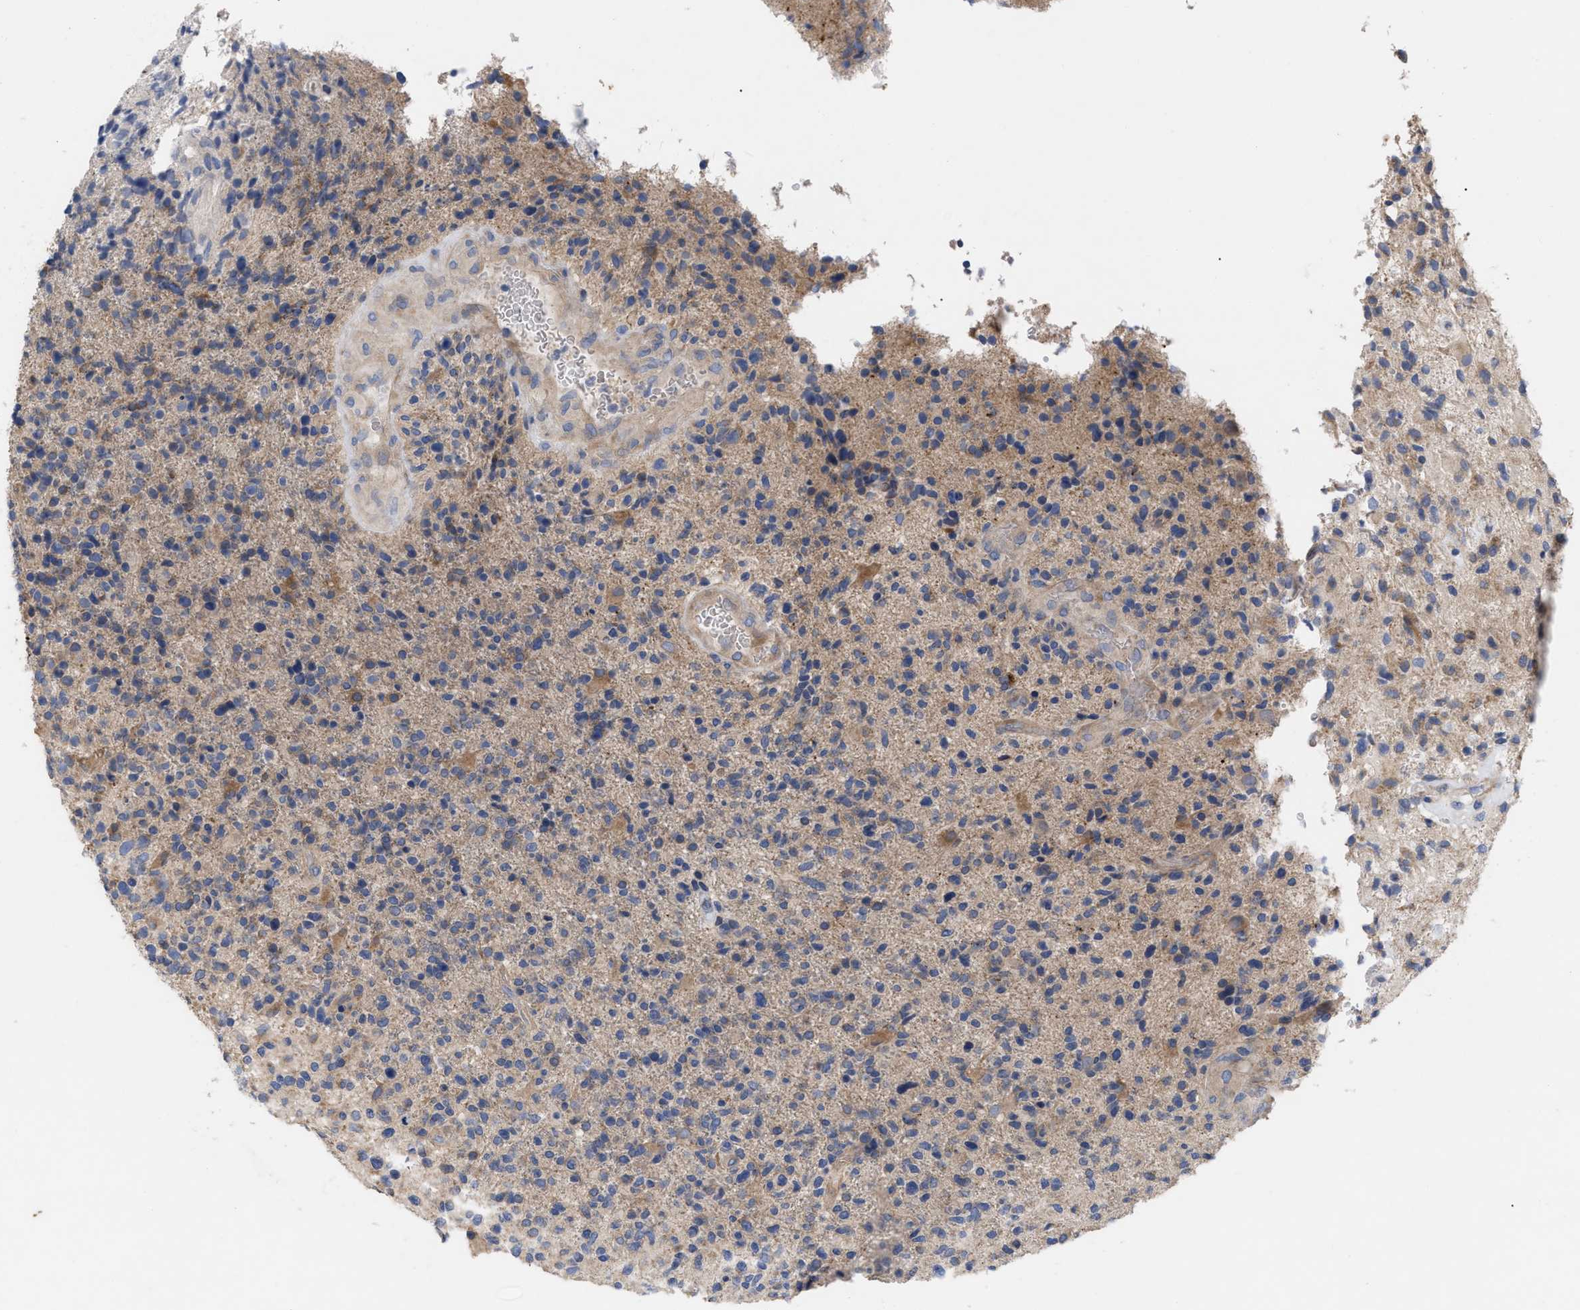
{"staining": {"intensity": "moderate", "quantity": "25%-75%", "location": "cytoplasmic/membranous"}, "tissue": "glioma", "cell_type": "Tumor cells", "image_type": "cancer", "snomed": [{"axis": "morphology", "description": "Glioma, malignant, High grade"}, {"axis": "topography", "description": "Brain"}], "caption": "Malignant high-grade glioma stained with a brown dye exhibits moderate cytoplasmic/membranous positive positivity in approximately 25%-75% of tumor cells.", "gene": "VIP", "patient": {"sex": "male", "age": 72}}